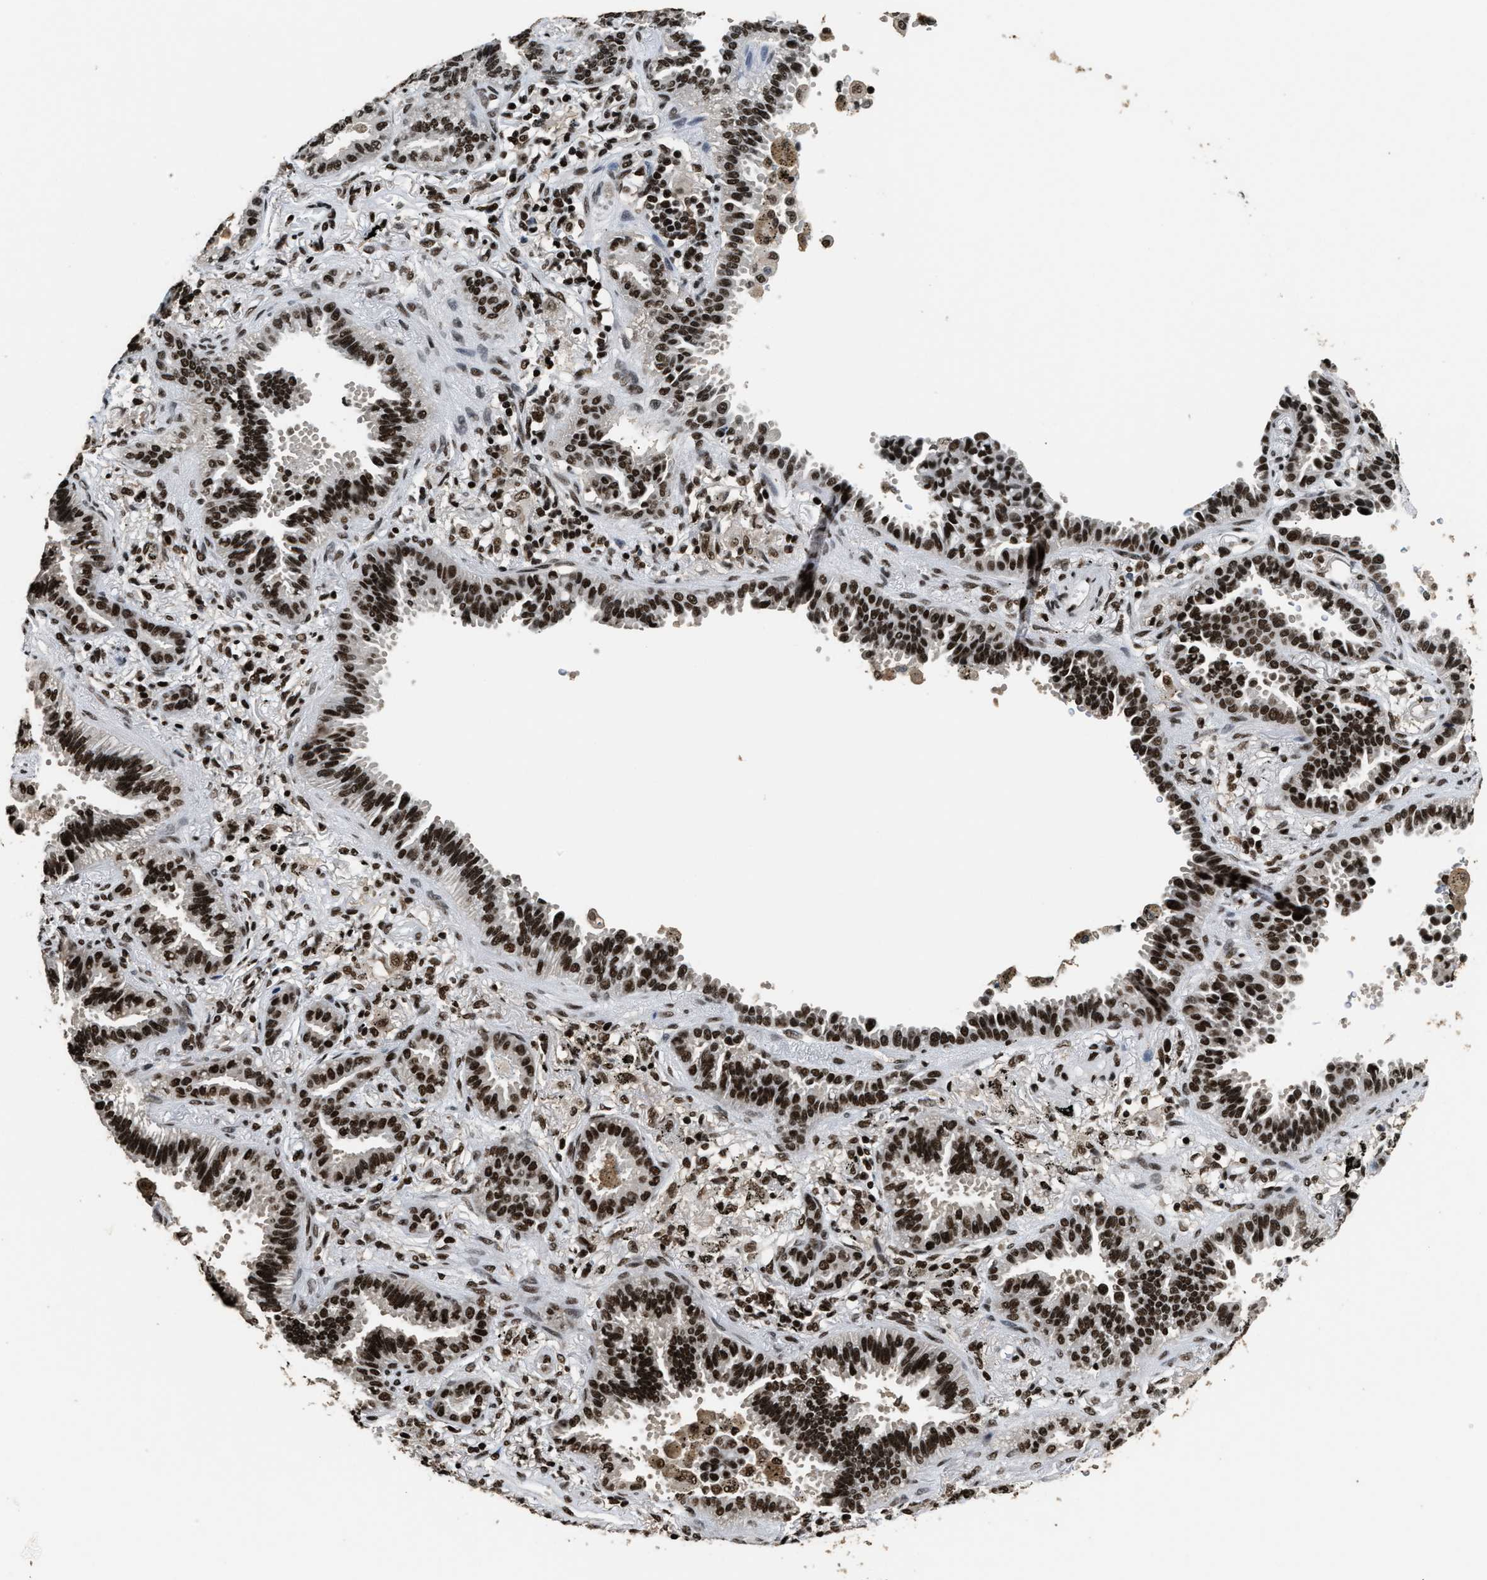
{"staining": {"intensity": "strong", "quantity": ">75%", "location": "nuclear"}, "tissue": "lung cancer", "cell_type": "Tumor cells", "image_type": "cancer", "snomed": [{"axis": "morphology", "description": "Normal tissue, NOS"}, {"axis": "morphology", "description": "Adenocarcinoma, NOS"}, {"axis": "topography", "description": "Lung"}], "caption": "Immunohistochemical staining of human lung cancer (adenocarcinoma) shows strong nuclear protein positivity in about >75% of tumor cells.", "gene": "RAD21", "patient": {"sex": "male", "age": 59}}